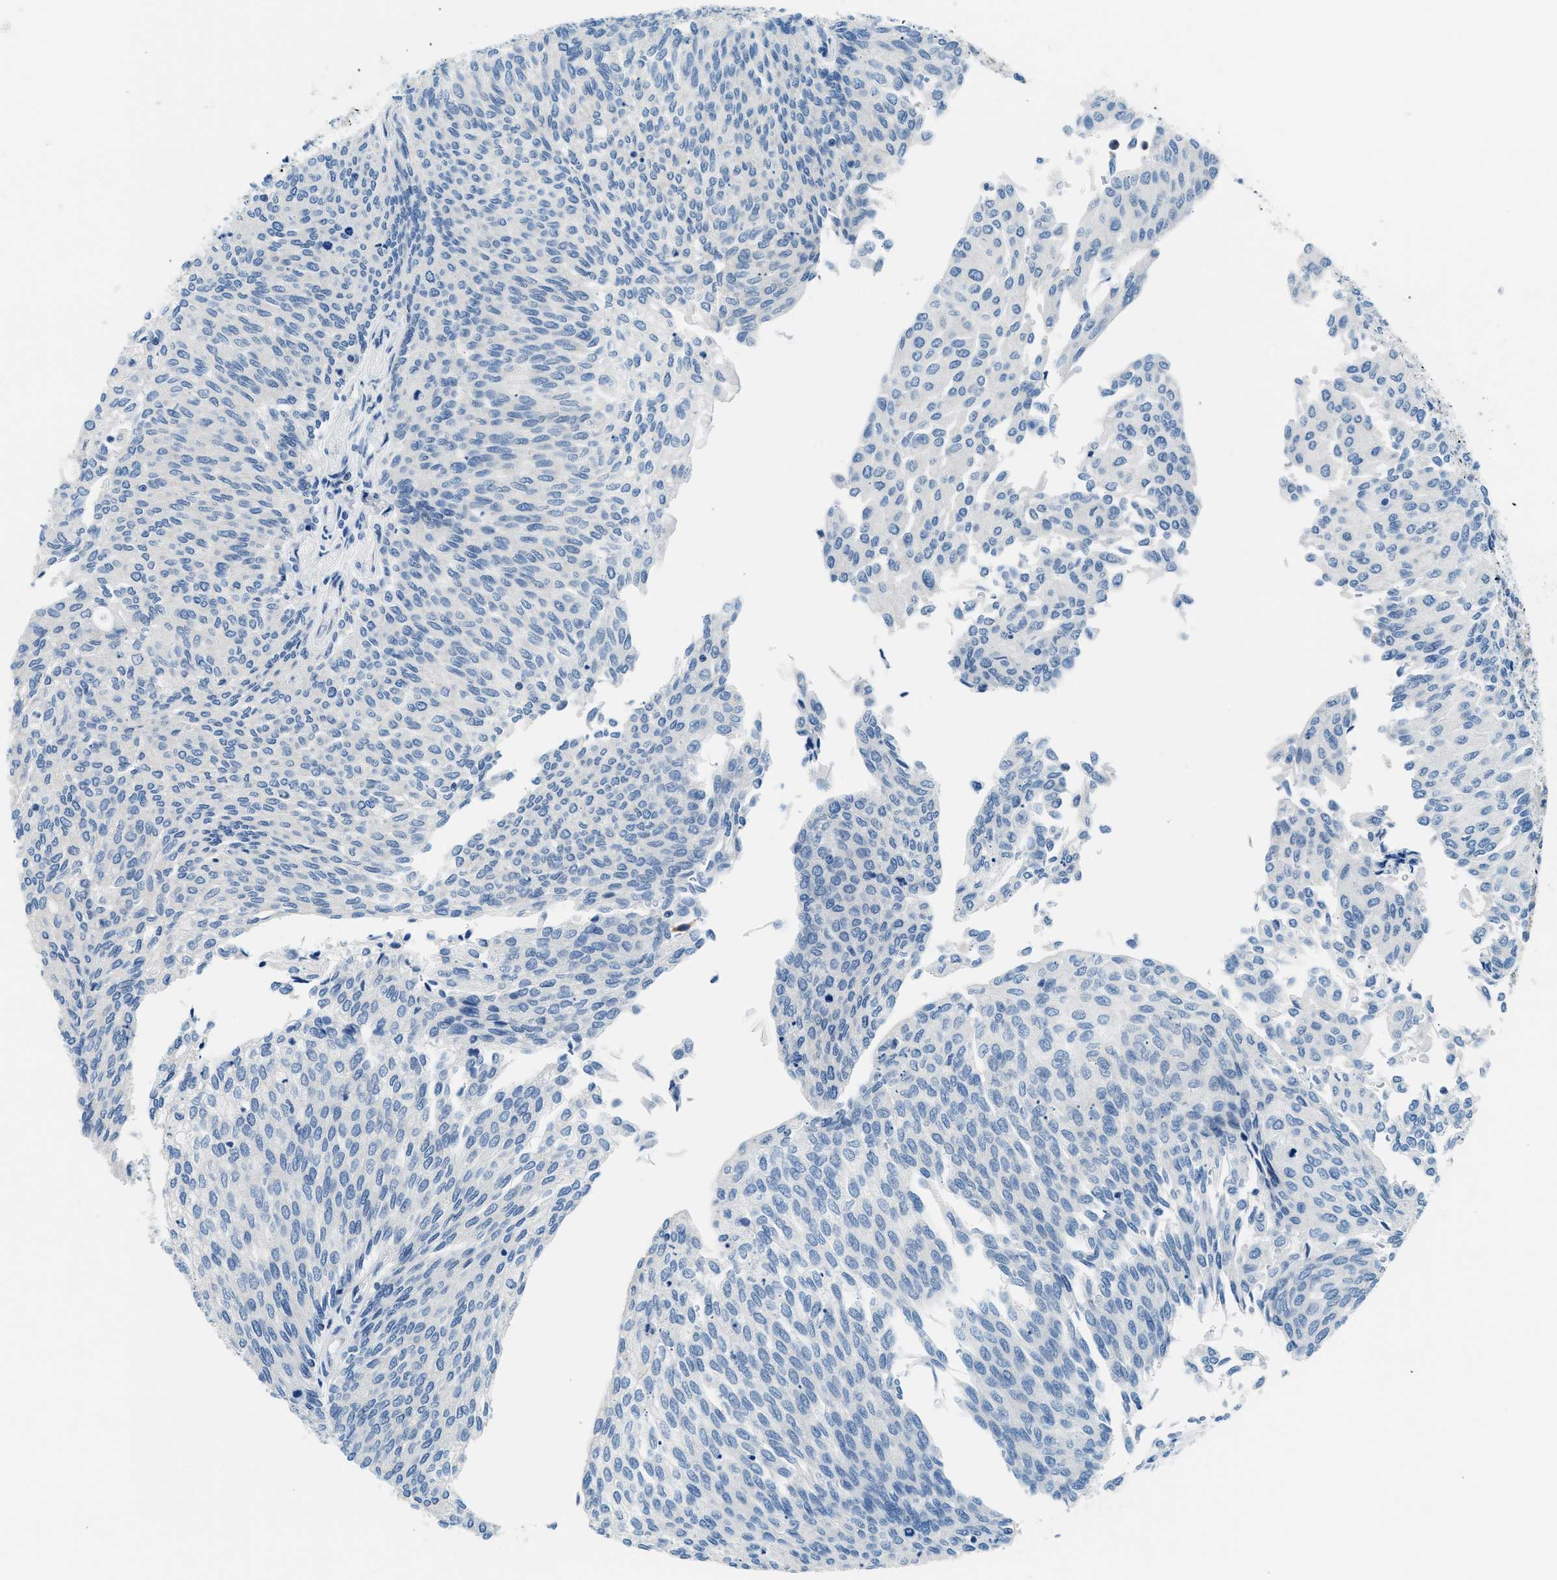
{"staining": {"intensity": "negative", "quantity": "none", "location": "none"}, "tissue": "urothelial cancer", "cell_type": "Tumor cells", "image_type": "cancer", "snomed": [{"axis": "morphology", "description": "Urothelial carcinoma, Low grade"}, {"axis": "topography", "description": "Urinary bladder"}], "caption": "There is no significant staining in tumor cells of low-grade urothelial carcinoma.", "gene": "CLDN18", "patient": {"sex": "female", "age": 79}}